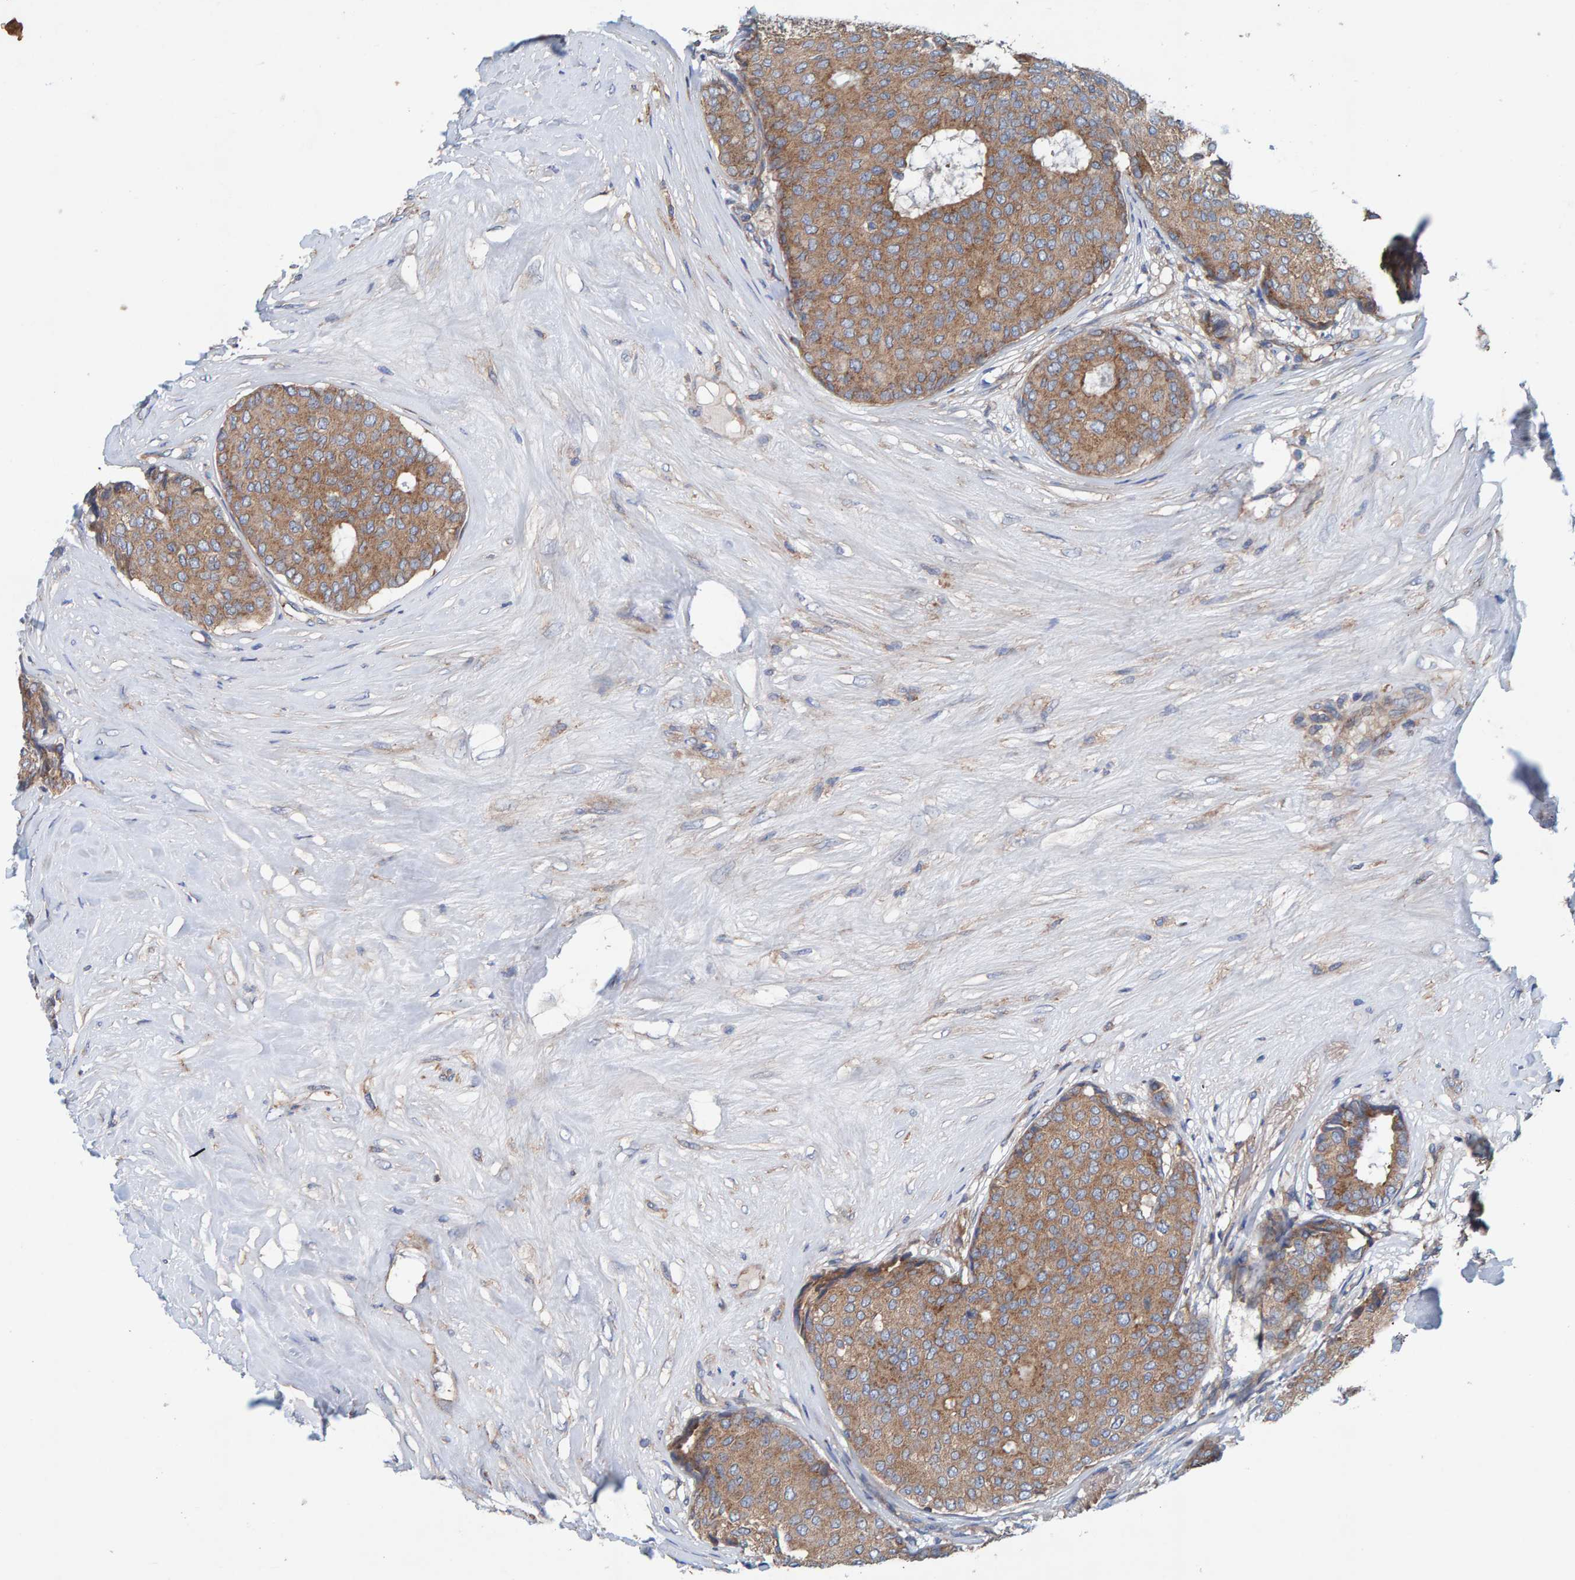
{"staining": {"intensity": "moderate", "quantity": ">75%", "location": "cytoplasmic/membranous"}, "tissue": "breast cancer", "cell_type": "Tumor cells", "image_type": "cancer", "snomed": [{"axis": "morphology", "description": "Duct carcinoma"}, {"axis": "topography", "description": "Breast"}], "caption": "Tumor cells show medium levels of moderate cytoplasmic/membranous expression in approximately >75% of cells in breast intraductal carcinoma.", "gene": "MKLN1", "patient": {"sex": "female", "age": 75}}